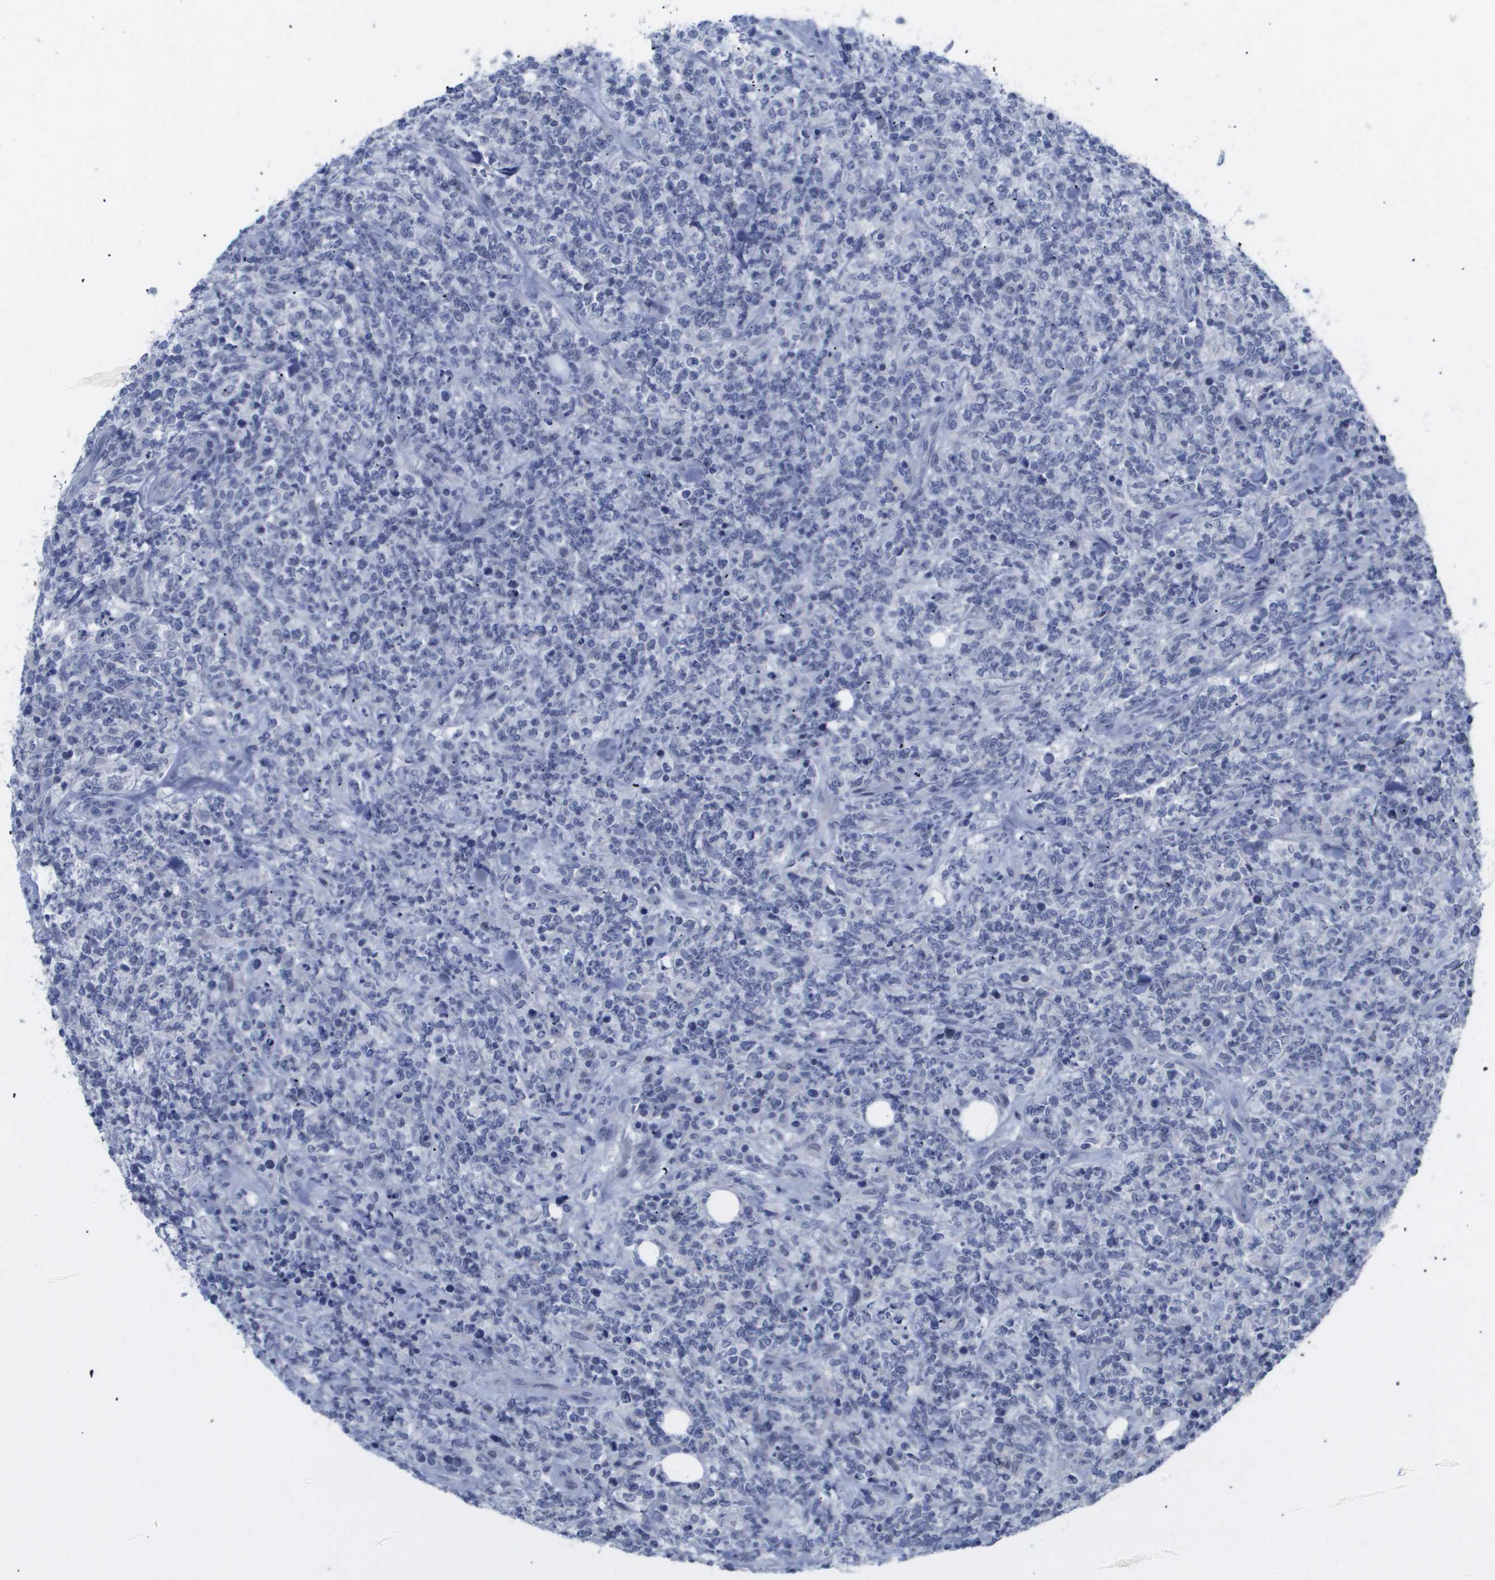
{"staining": {"intensity": "negative", "quantity": "none", "location": "none"}, "tissue": "lymphoma", "cell_type": "Tumor cells", "image_type": "cancer", "snomed": [{"axis": "morphology", "description": "Malignant lymphoma, non-Hodgkin's type, High grade"}, {"axis": "topography", "description": "Soft tissue"}], "caption": "Lymphoma was stained to show a protein in brown. There is no significant expression in tumor cells. (DAB (3,3'-diaminobenzidine) immunohistochemistry (IHC) with hematoxylin counter stain).", "gene": "CAV3", "patient": {"sex": "male", "age": 18}}